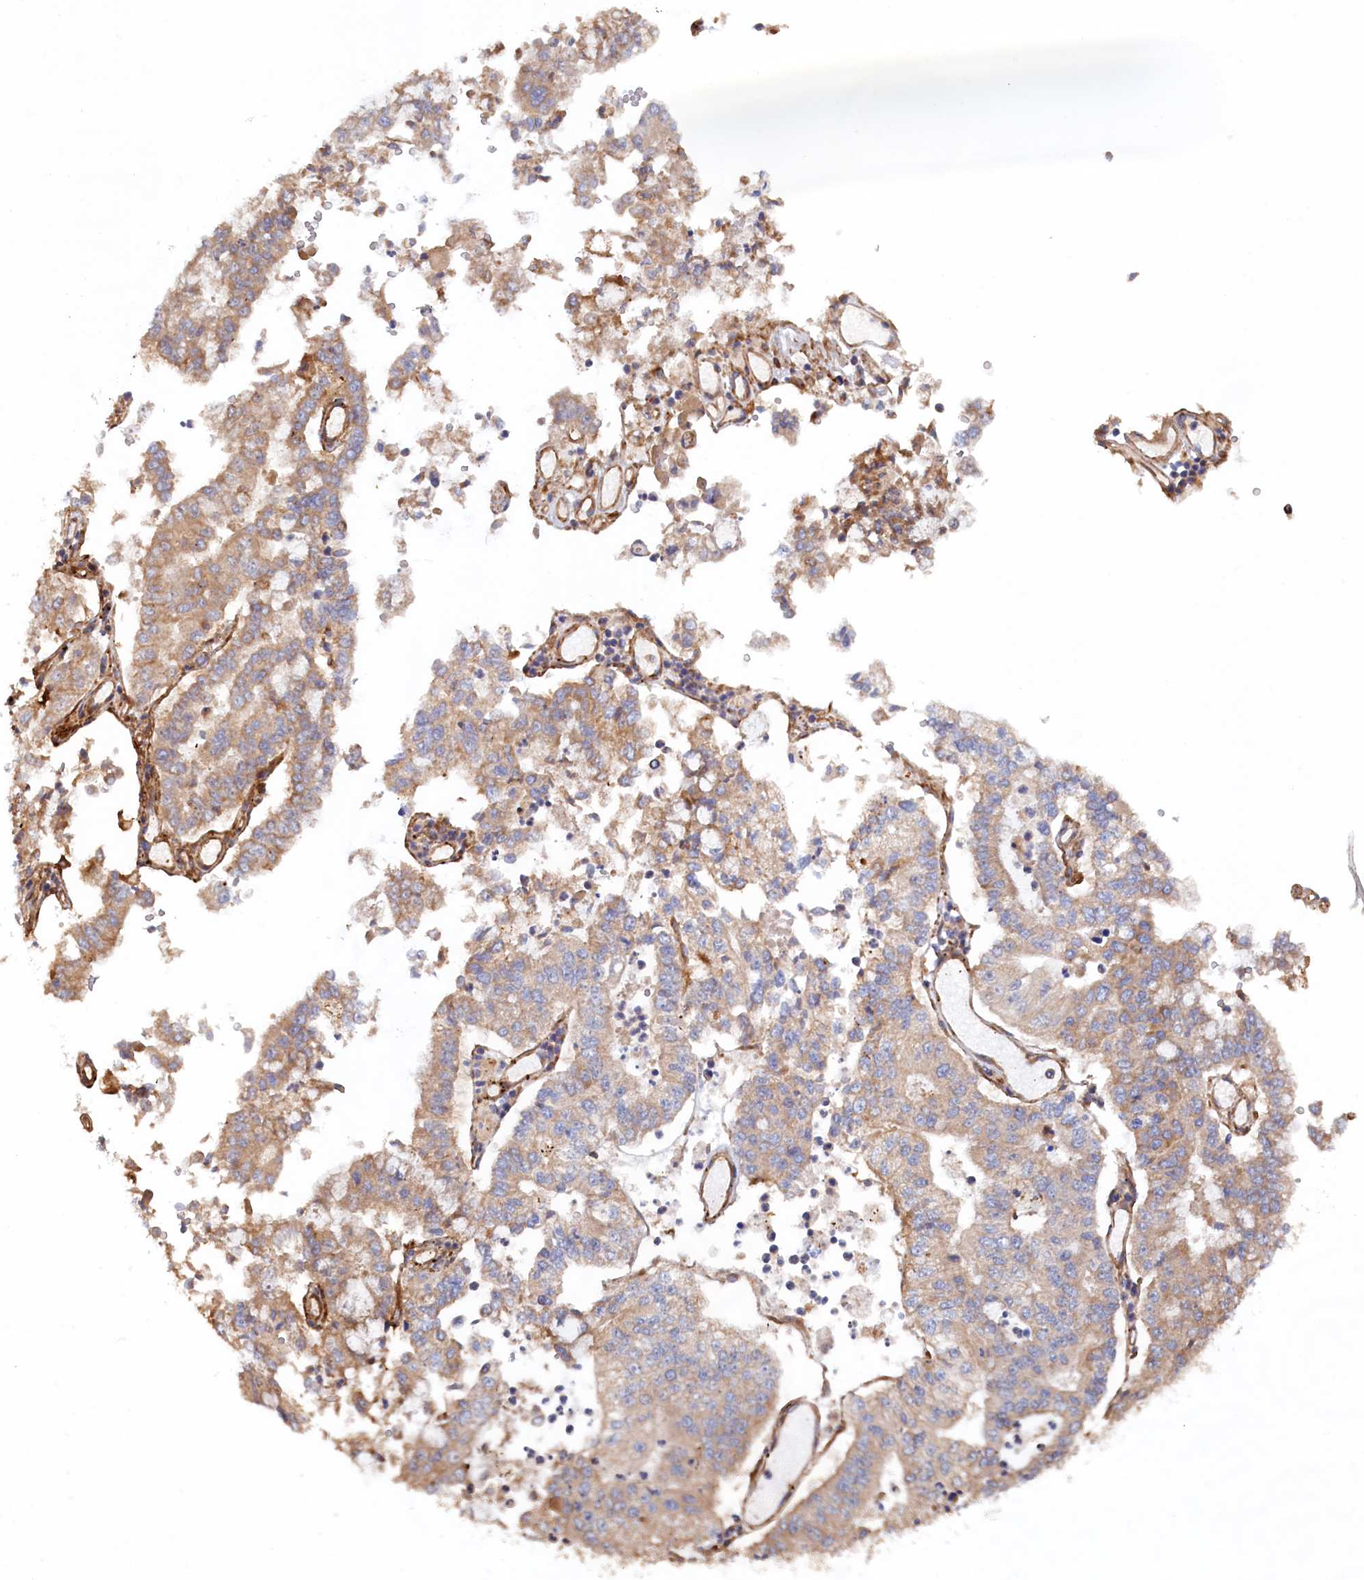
{"staining": {"intensity": "weak", "quantity": "25%-75%", "location": "cytoplasmic/membranous"}, "tissue": "stomach cancer", "cell_type": "Tumor cells", "image_type": "cancer", "snomed": [{"axis": "morphology", "description": "Adenocarcinoma, NOS"}, {"axis": "topography", "description": "Stomach"}], "caption": "Brown immunohistochemical staining in human stomach cancer exhibits weak cytoplasmic/membranous staining in about 25%-75% of tumor cells. Using DAB (brown) and hematoxylin (blue) stains, captured at high magnification using brightfield microscopy.", "gene": "TMEM196", "patient": {"sex": "male", "age": 76}}